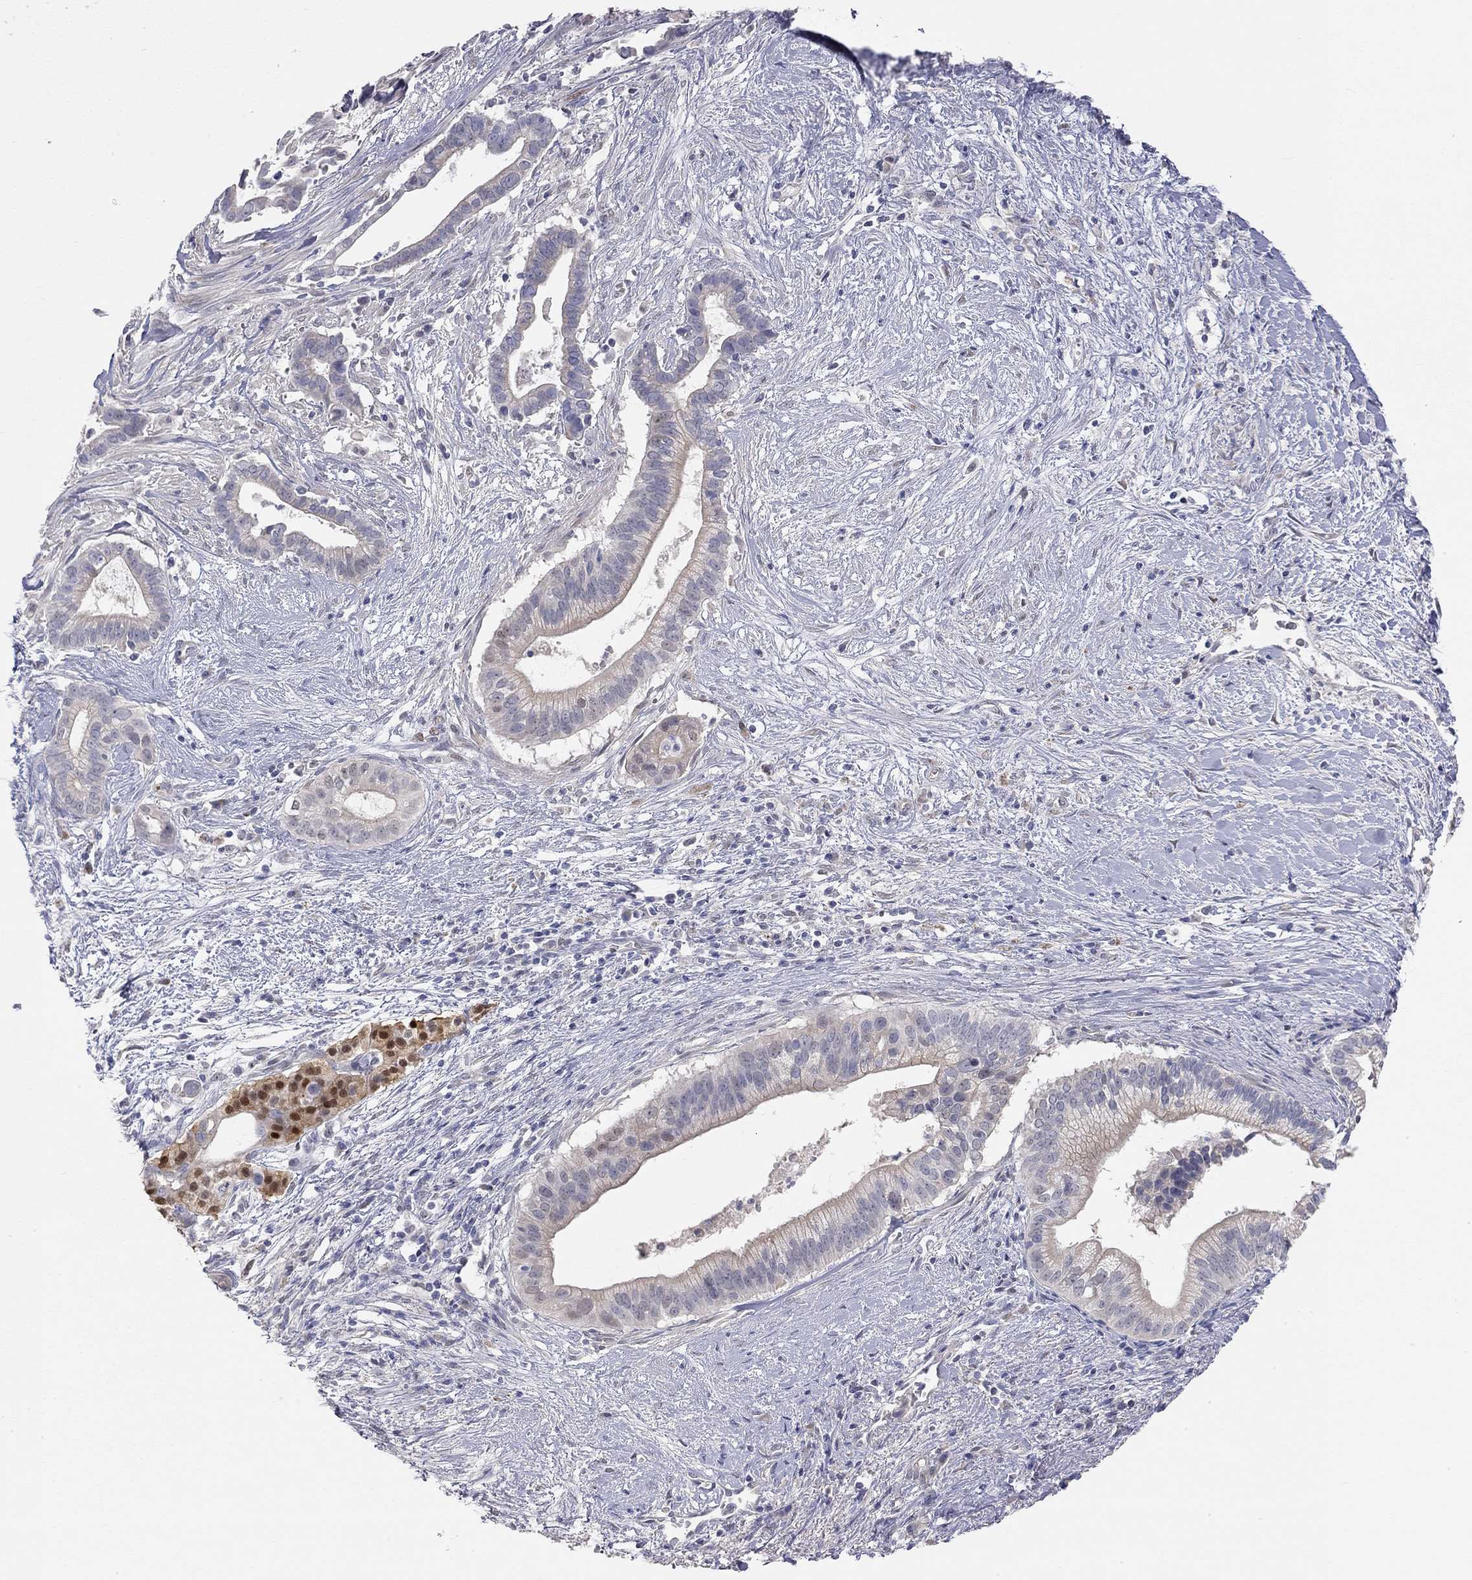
{"staining": {"intensity": "negative", "quantity": "none", "location": "none"}, "tissue": "pancreatic cancer", "cell_type": "Tumor cells", "image_type": "cancer", "snomed": [{"axis": "morphology", "description": "Adenocarcinoma, NOS"}, {"axis": "topography", "description": "Pancreas"}], "caption": "Pancreatic cancer was stained to show a protein in brown. There is no significant positivity in tumor cells.", "gene": "PAPSS2", "patient": {"sex": "male", "age": 61}}